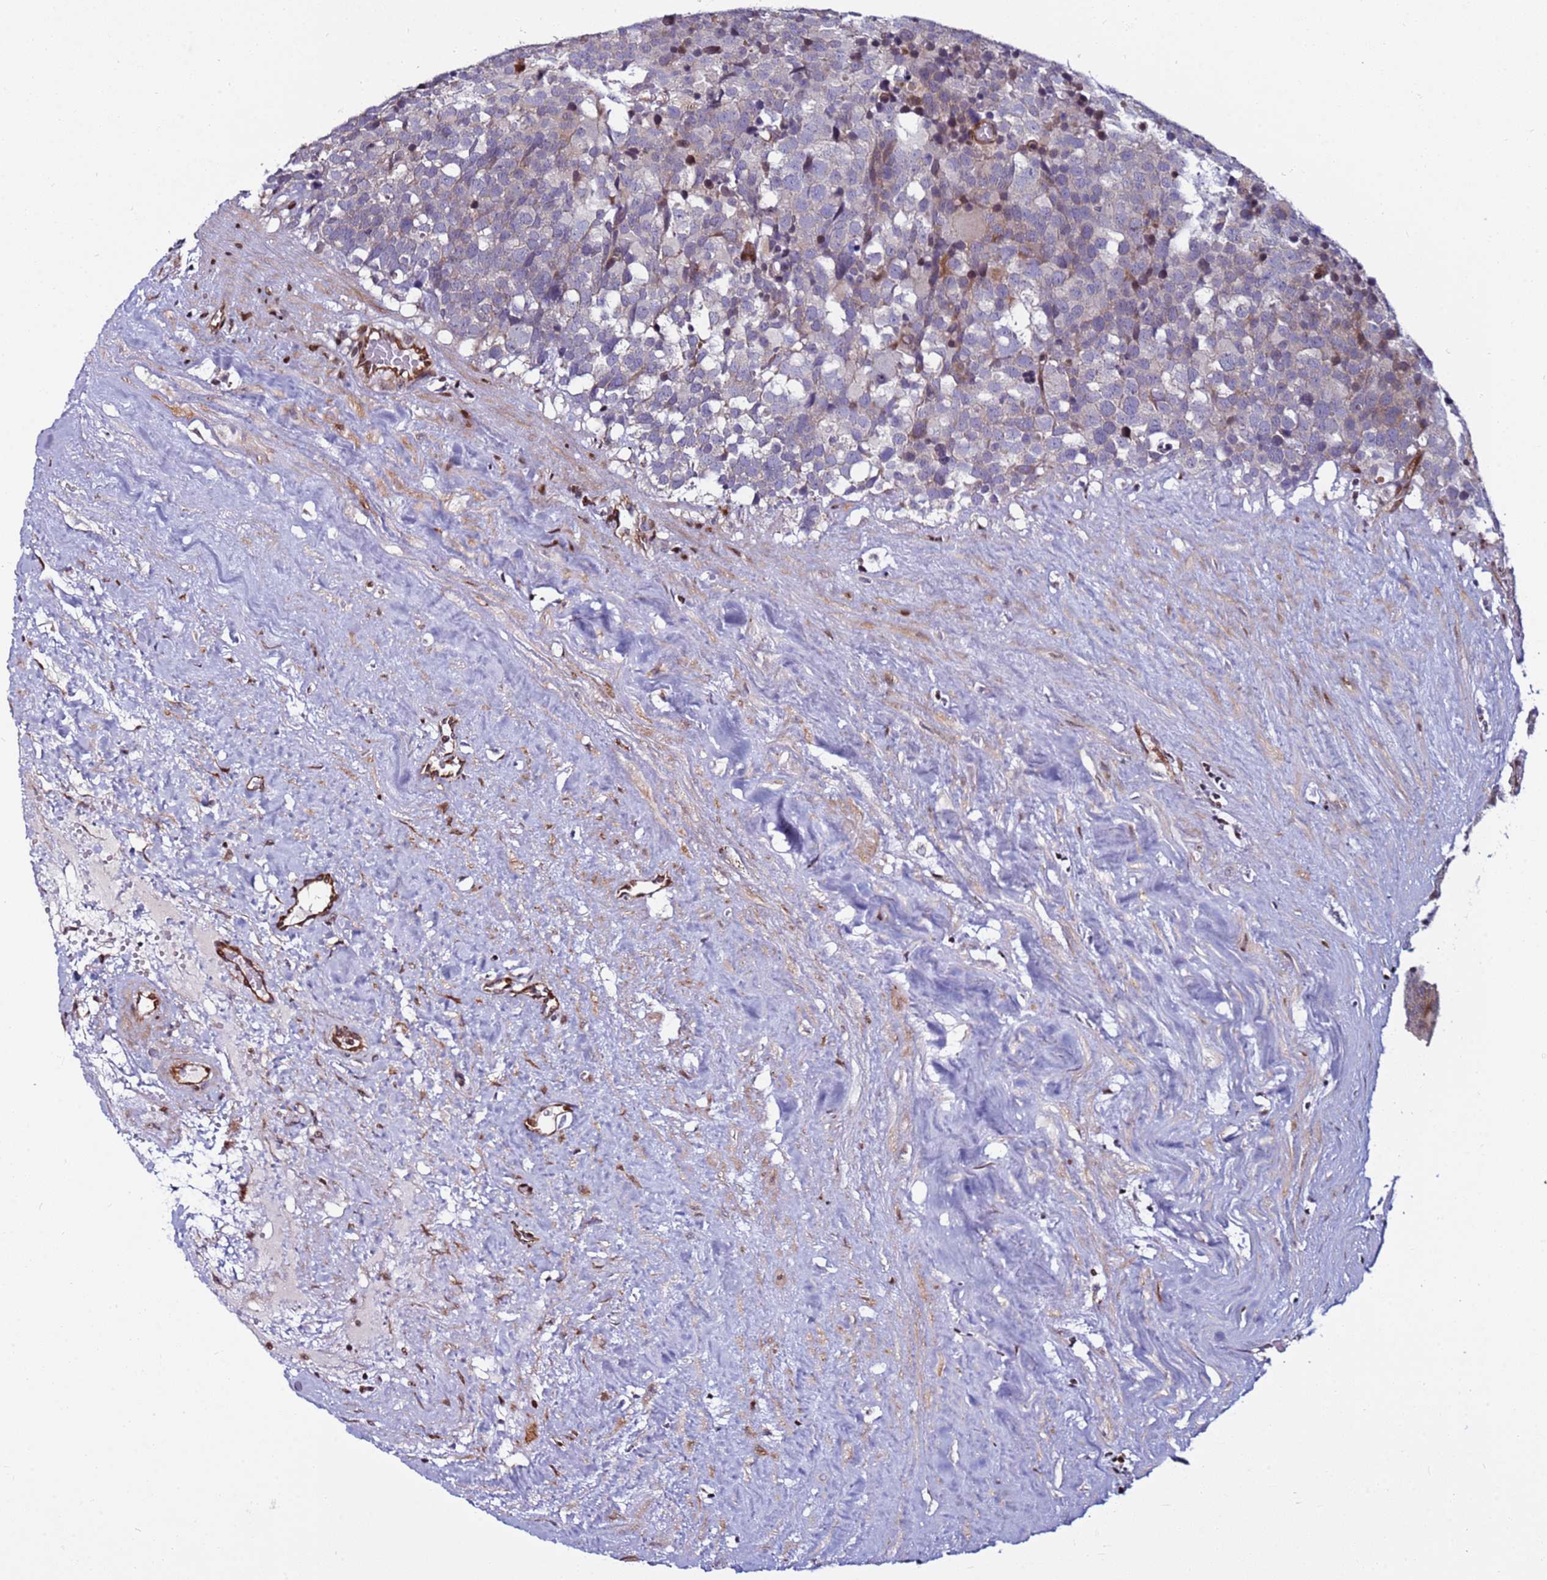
{"staining": {"intensity": "negative", "quantity": "none", "location": "none"}, "tissue": "testis cancer", "cell_type": "Tumor cells", "image_type": "cancer", "snomed": [{"axis": "morphology", "description": "Seminoma, NOS"}, {"axis": "topography", "description": "Testis"}], "caption": "The photomicrograph reveals no significant staining in tumor cells of seminoma (testis).", "gene": "WBP11", "patient": {"sex": "male", "age": 71}}